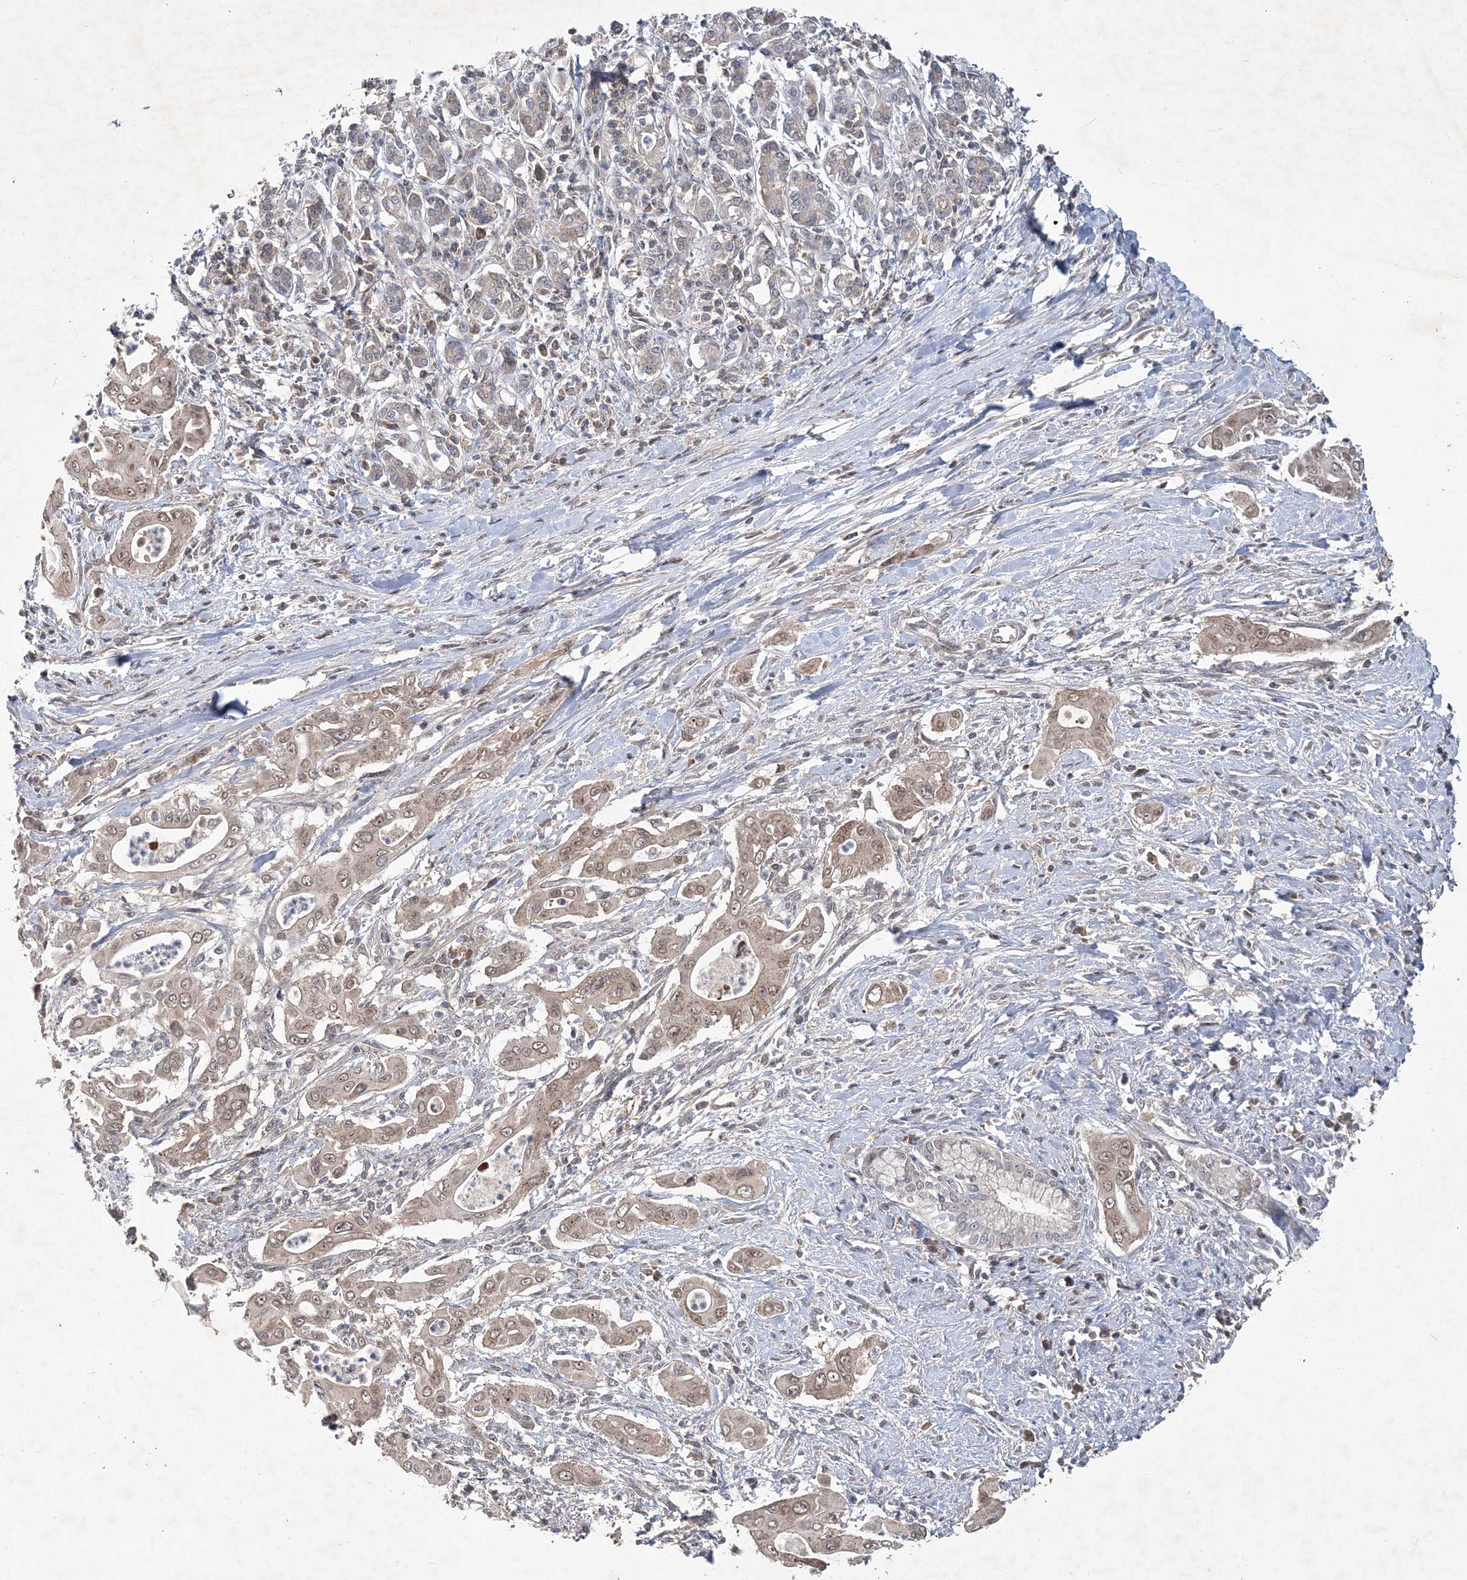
{"staining": {"intensity": "weak", "quantity": ">75%", "location": "cytoplasmic/membranous,nuclear"}, "tissue": "pancreatic cancer", "cell_type": "Tumor cells", "image_type": "cancer", "snomed": [{"axis": "morphology", "description": "Adenocarcinoma, NOS"}, {"axis": "topography", "description": "Pancreas"}], "caption": "Immunohistochemical staining of human pancreatic cancer exhibits low levels of weak cytoplasmic/membranous and nuclear protein staining in about >75% of tumor cells. The staining was performed using DAB, with brown indicating positive protein expression. Nuclei are stained blue with hematoxylin.", "gene": "RNF25", "patient": {"sex": "male", "age": 58}}